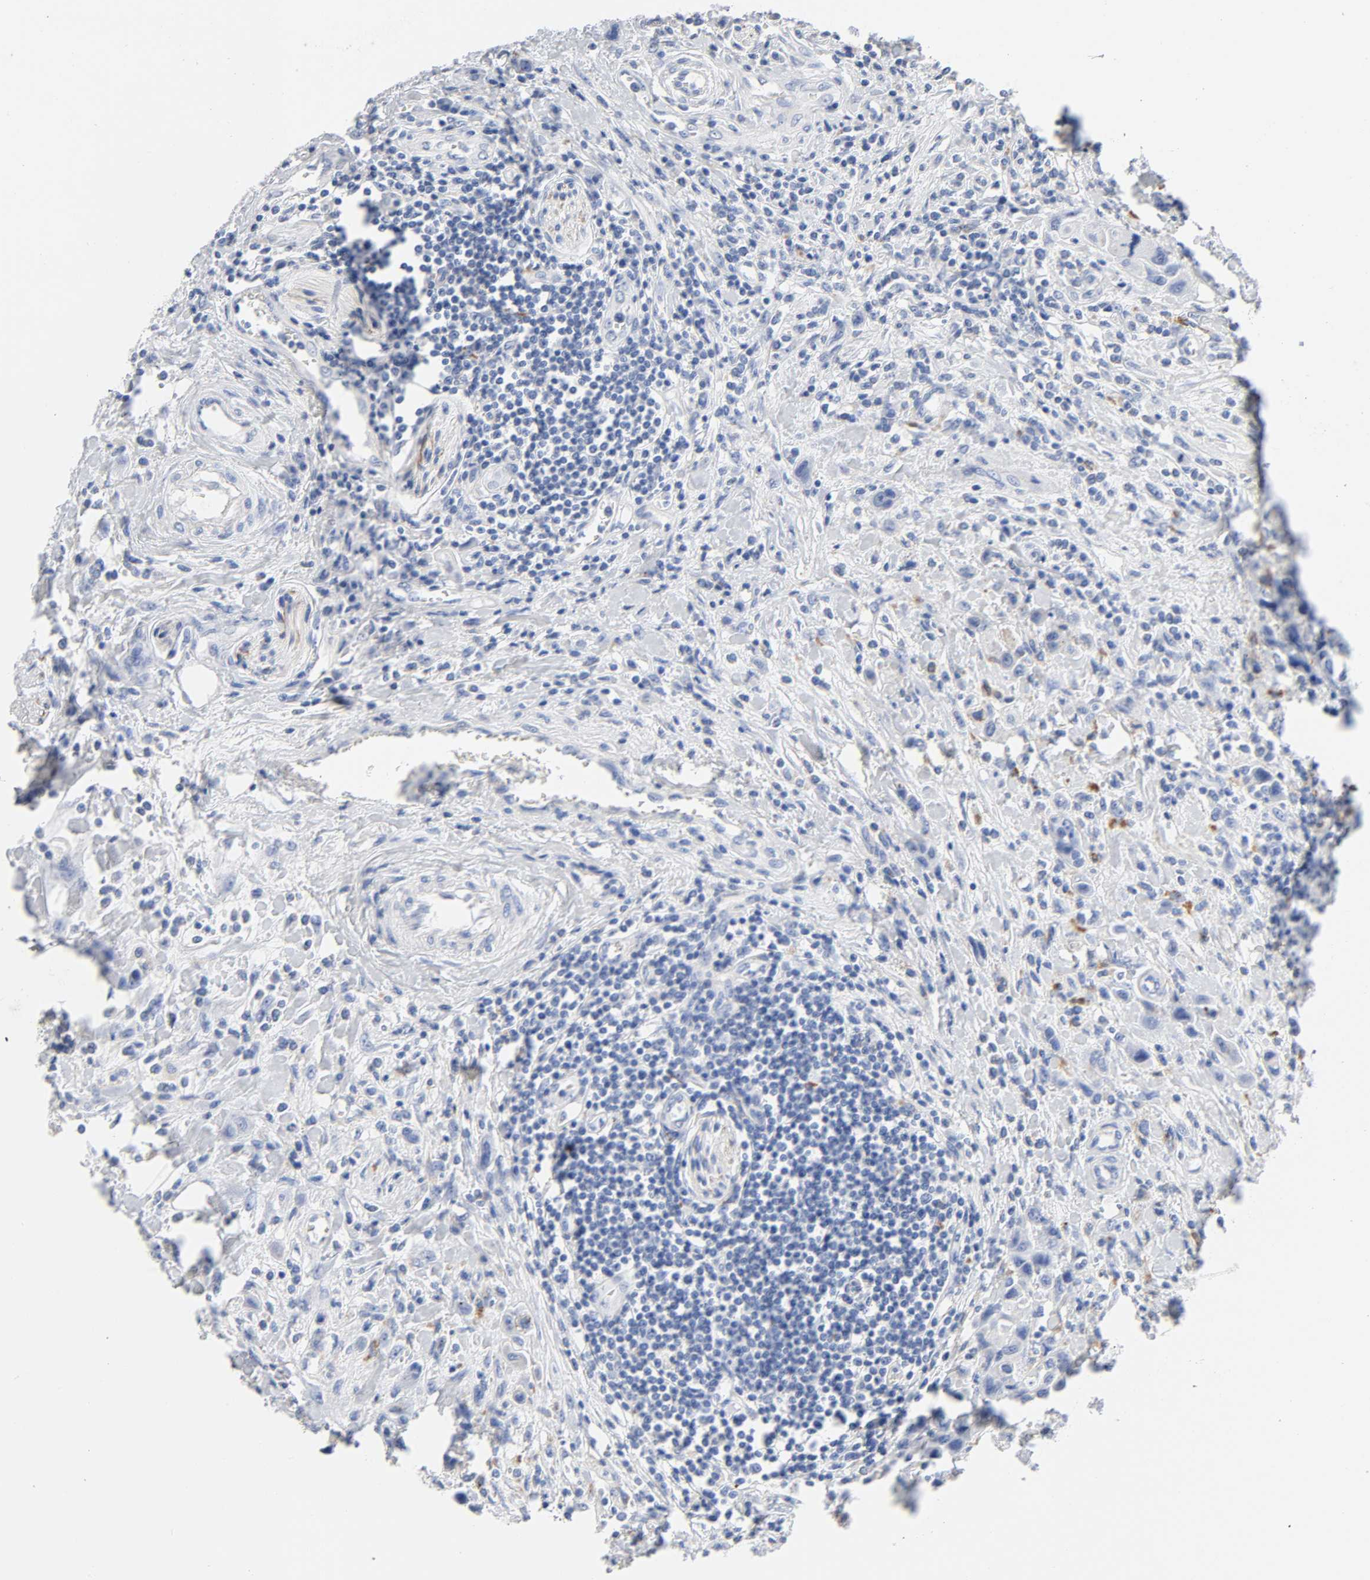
{"staining": {"intensity": "negative", "quantity": "none", "location": "none"}, "tissue": "urothelial cancer", "cell_type": "Tumor cells", "image_type": "cancer", "snomed": [{"axis": "morphology", "description": "Urothelial carcinoma, High grade"}, {"axis": "topography", "description": "Urinary bladder"}], "caption": "This is an IHC photomicrograph of human urothelial cancer. There is no positivity in tumor cells.", "gene": "PLP1", "patient": {"sex": "male", "age": 50}}